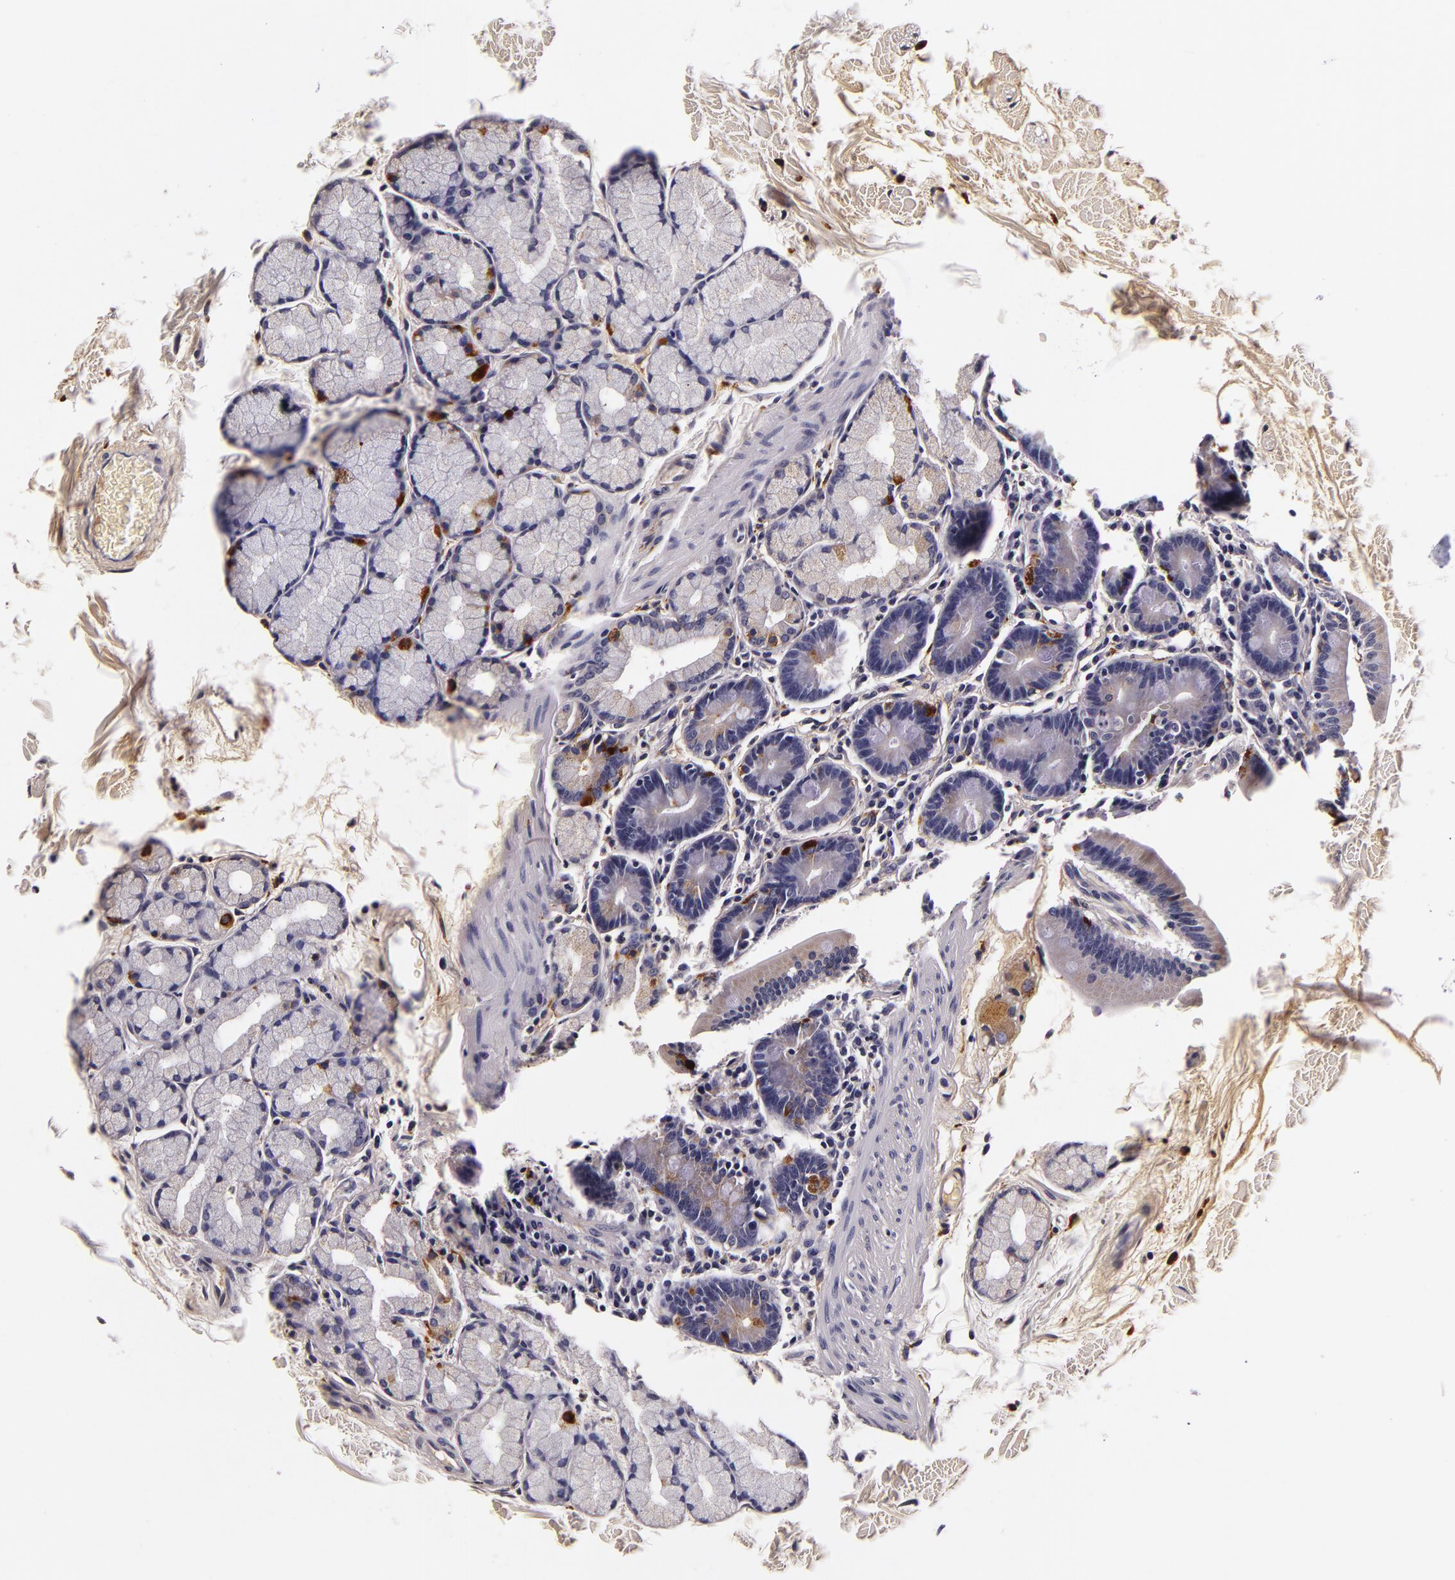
{"staining": {"intensity": "strong", "quantity": "<25%", "location": "cytoplasmic/membranous"}, "tissue": "duodenum", "cell_type": "Glandular cells", "image_type": "normal", "snomed": [{"axis": "morphology", "description": "Normal tissue, NOS"}, {"axis": "topography", "description": "Duodenum"}], "caption": "Immunohistochemical staining of unremarkable human duodenum shows strong cytoplasmic/membranous protein staining in approximately <25% of glandular cells. The staining was performed using DAB (3,3'-diaminobenzidine) to visualize the protein expression in brown, while the nuclei were stained in blue with hematoxylin (Magnification: 20x).", "gene": "LGALS3BP", "patient": {"sex": "female", "age": 77}}